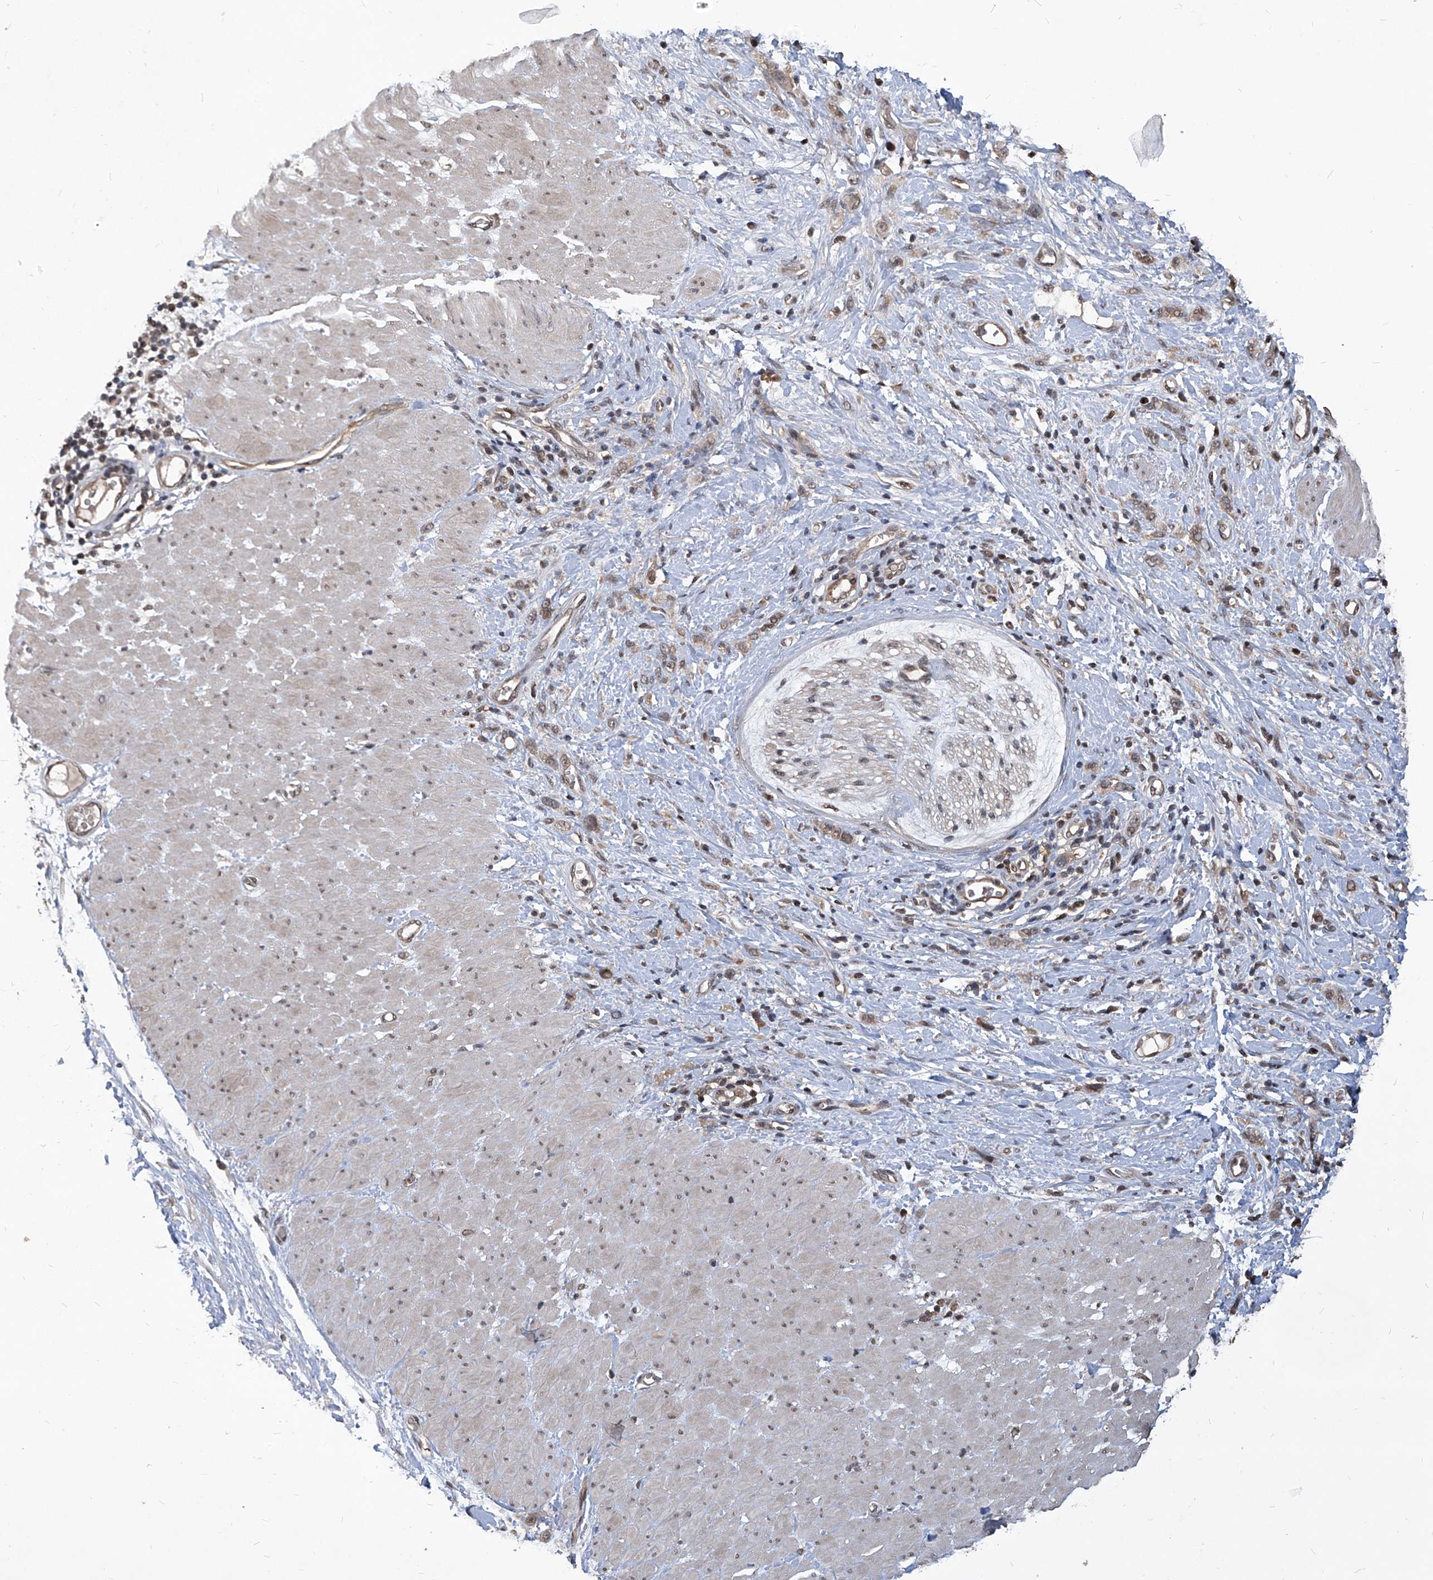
{"staining": {"intensity": "weak", "quantity": ">75%", "location": "nuclear"}, "tissue": "stomach cancer", "cell_type": "Tumor cells", "image_type": "cancer", "snomed": [{"axis": "morphology", "description": "Adenocarcinoma, NOS"}, {"axis": "topography", "description": "Stomach"}], "caption": "The immunohistochemical stain labels weak nuclear staining in tumor cells of adenocarcinoma (stomach) tissue.", "gene": "PSMB1", "patient": {"sex": "female", "age": 76}}